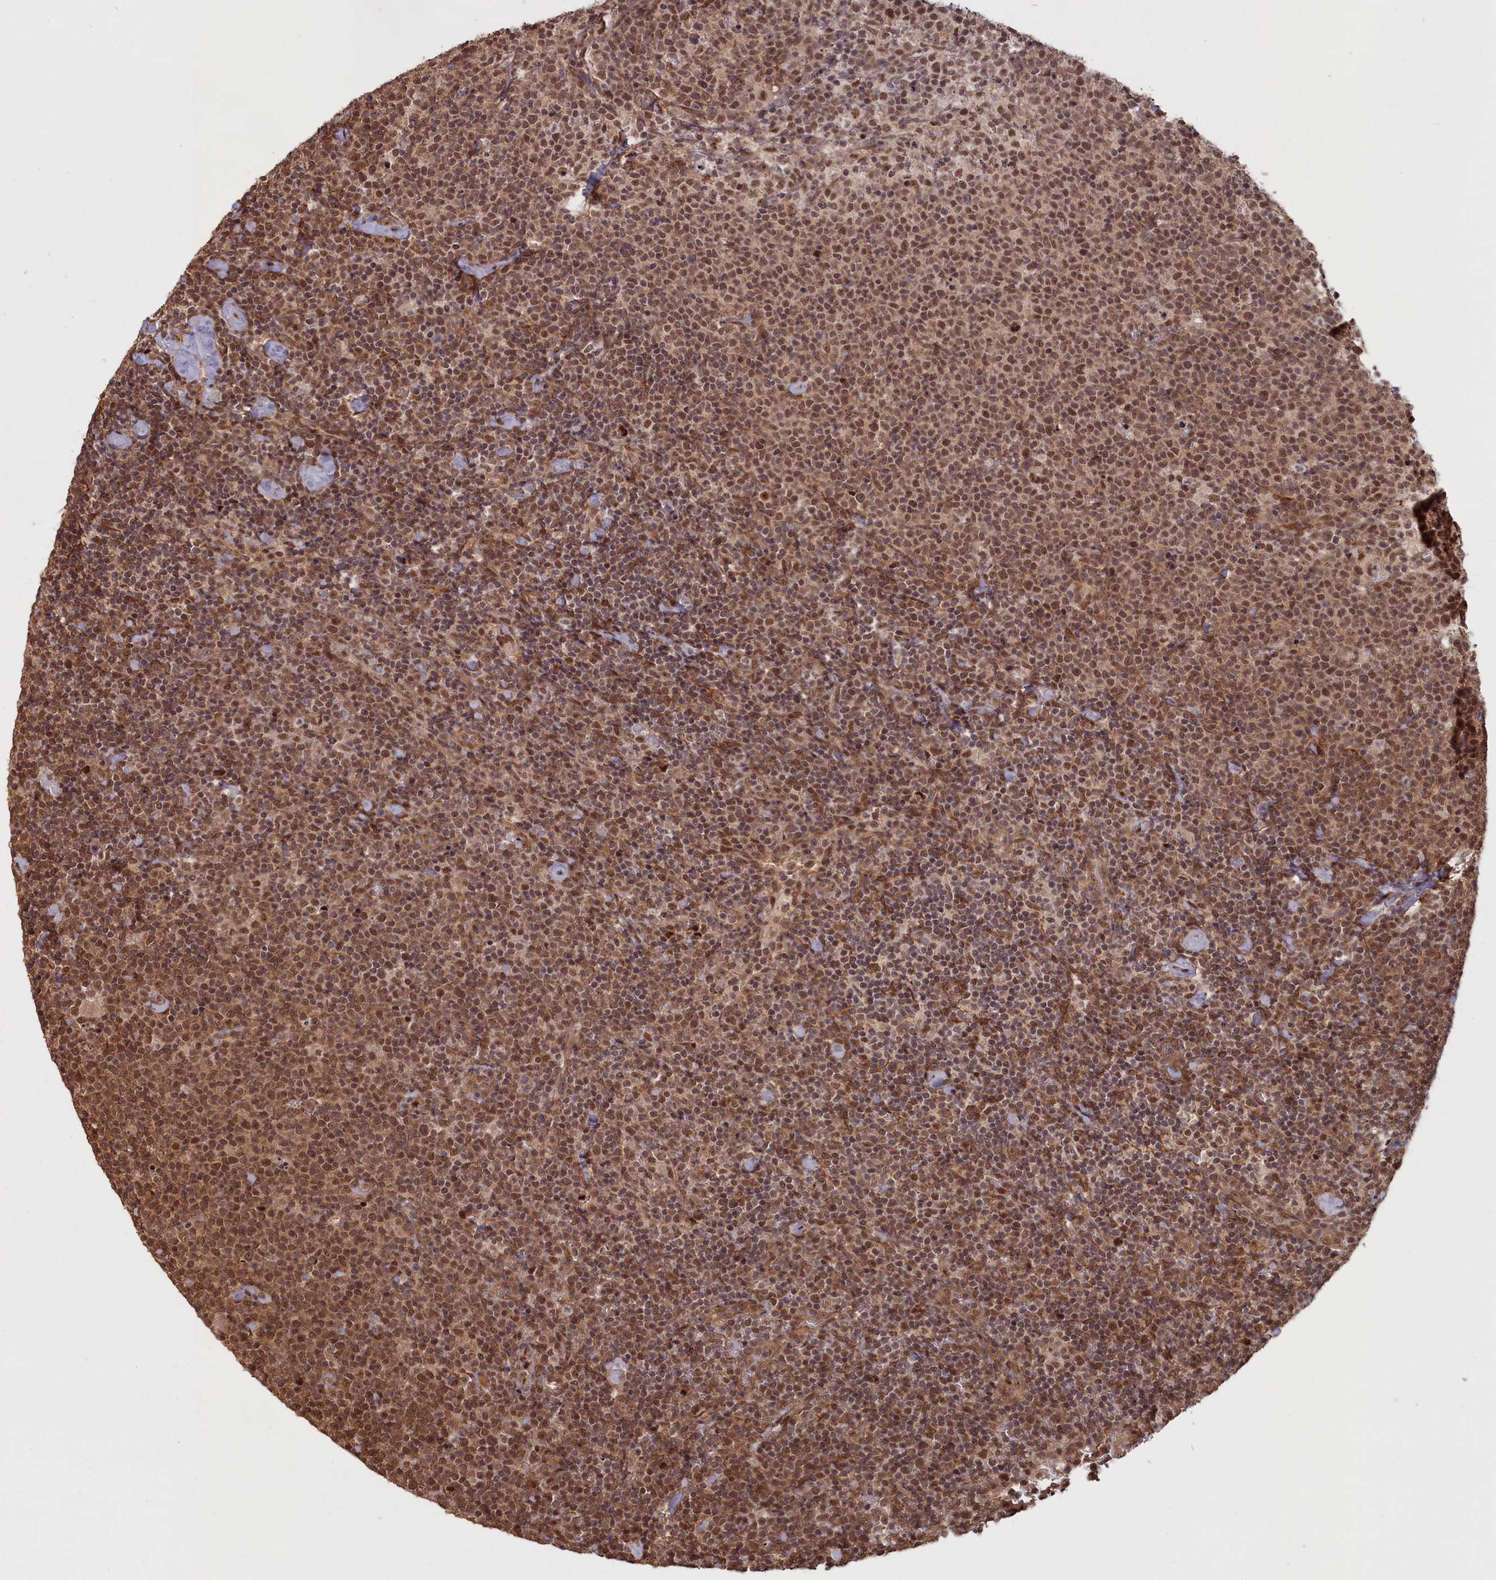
{"staining": {"intensity": "moderate", "quantity": ">75%", "location": "cytoplasmic/membranous,nuclear"}, "tissue": "lymphoma", "cell_type": "Tumor cells", "image_type": "cancer", "snomed": [{"axis": "morphology", "description": "Malignant lymphoma, non-Hodgkin's type, High grade"}, {"axis": "topography", "description": "Lymph node"}], "caption": "This micrograph demonstrates immunohistochemistry (IHC) staining of human malignant lymphoma, non-Hodgkin's type (high-grade), with medium moderate cytoplasmic/membranous and nuclear positivity in approximately >75% of tumor cells.", "gene": "HIF3A", "patient": {"sex": "male", "age": 61}}